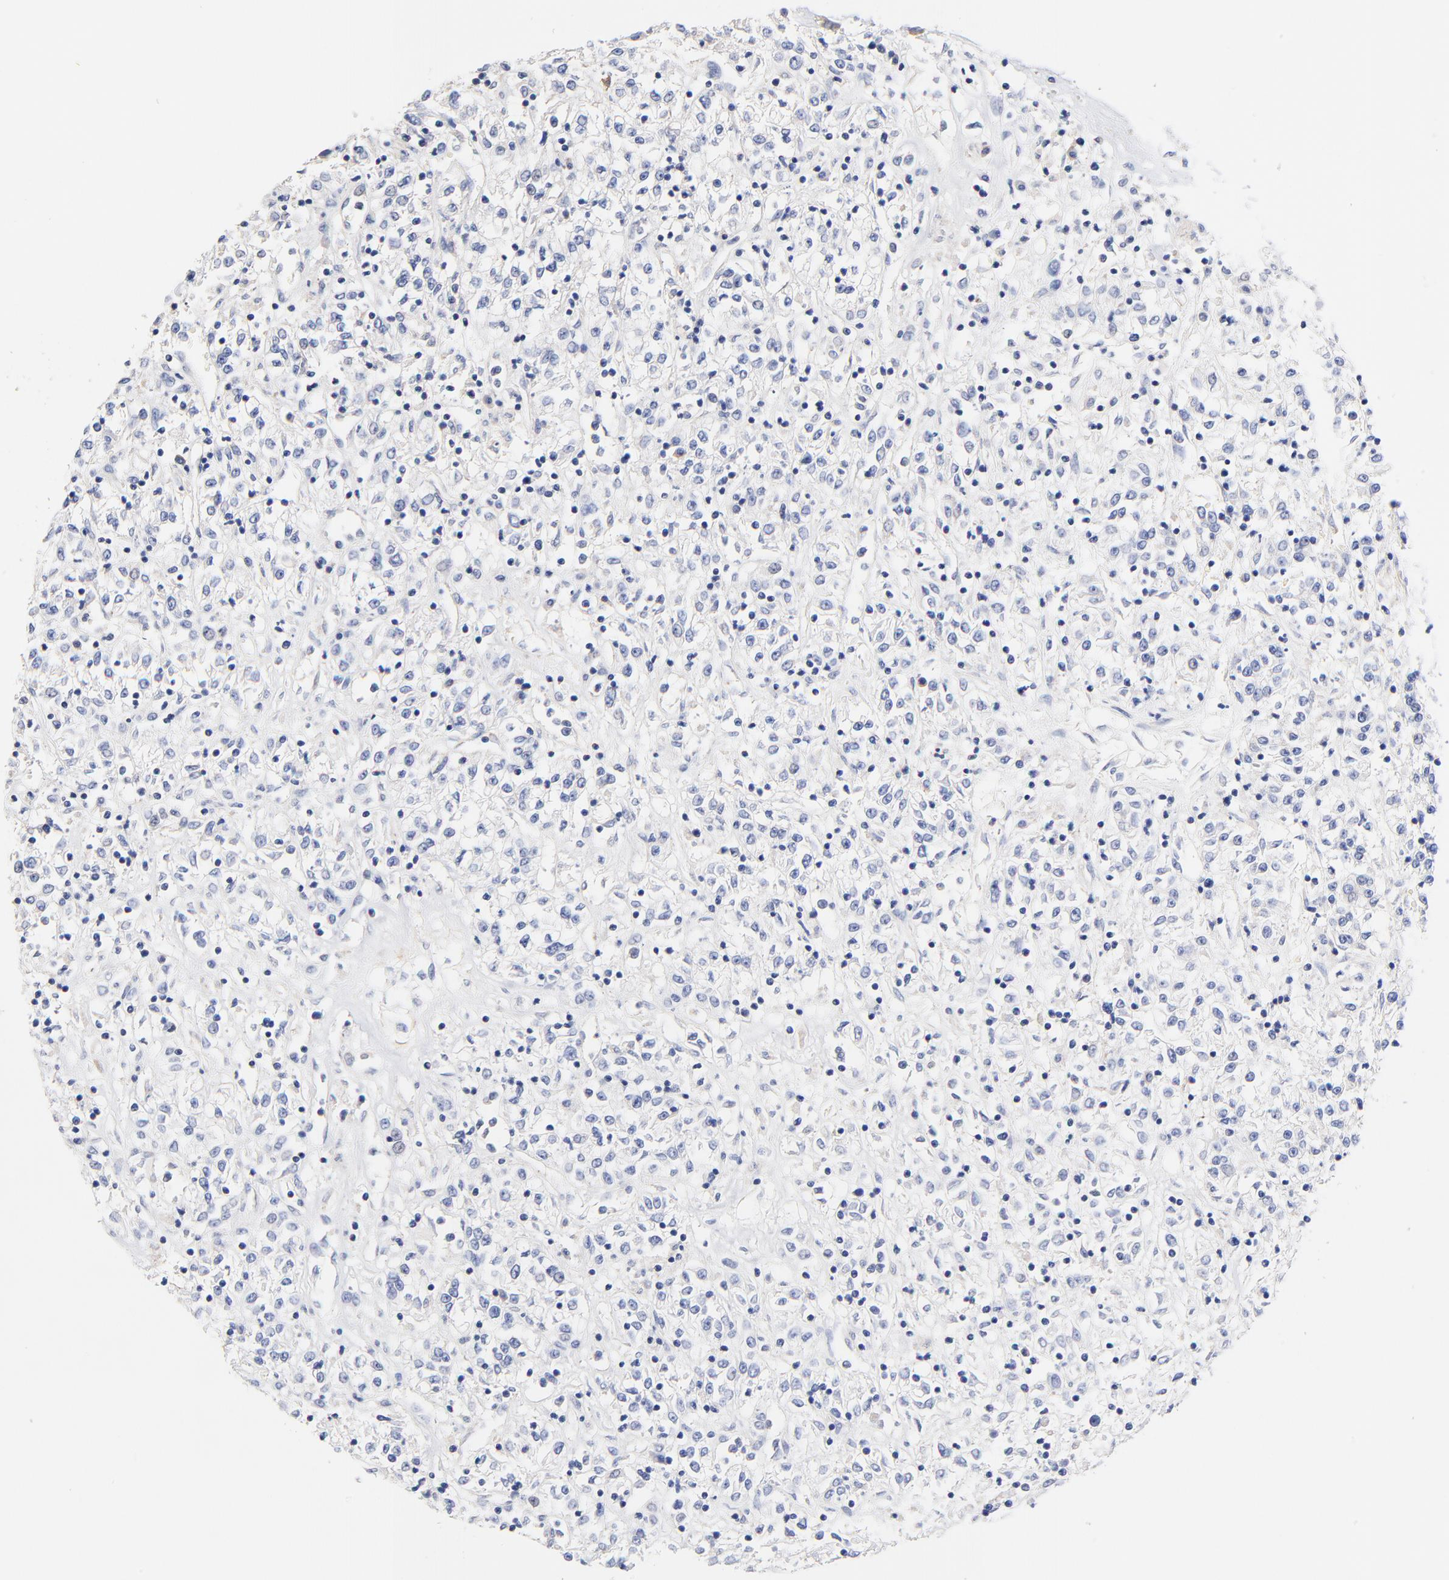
{"staining": {"intensity": "negative", "quantity": "none", "location": "none"}, "tissue": "renal cancer", "cell_type": "Tumor cells", "image_type": "cancer", "snomed": [{"axis": "morphology", "description": "Adenocarcinoma, NOS"}, {"axis": "topography", "description": "Kidney"}], "caption": "High magnification brightfield microscopy of renal adenocarcinoma stained with DAB (3,3'-diaminobenzidine) (brown) and counterstained with hematoxylin (blue): tumor cells show no significant staining. The staining was performed using DAB (3,3'-diaminobenzidine) to visualize the protein expression in brown, while the nuclei were stained in blue with hematoxylin (Magnification: 20x).", "gene": "TWNK", "patient": {"sex": "female", "age": 76}}